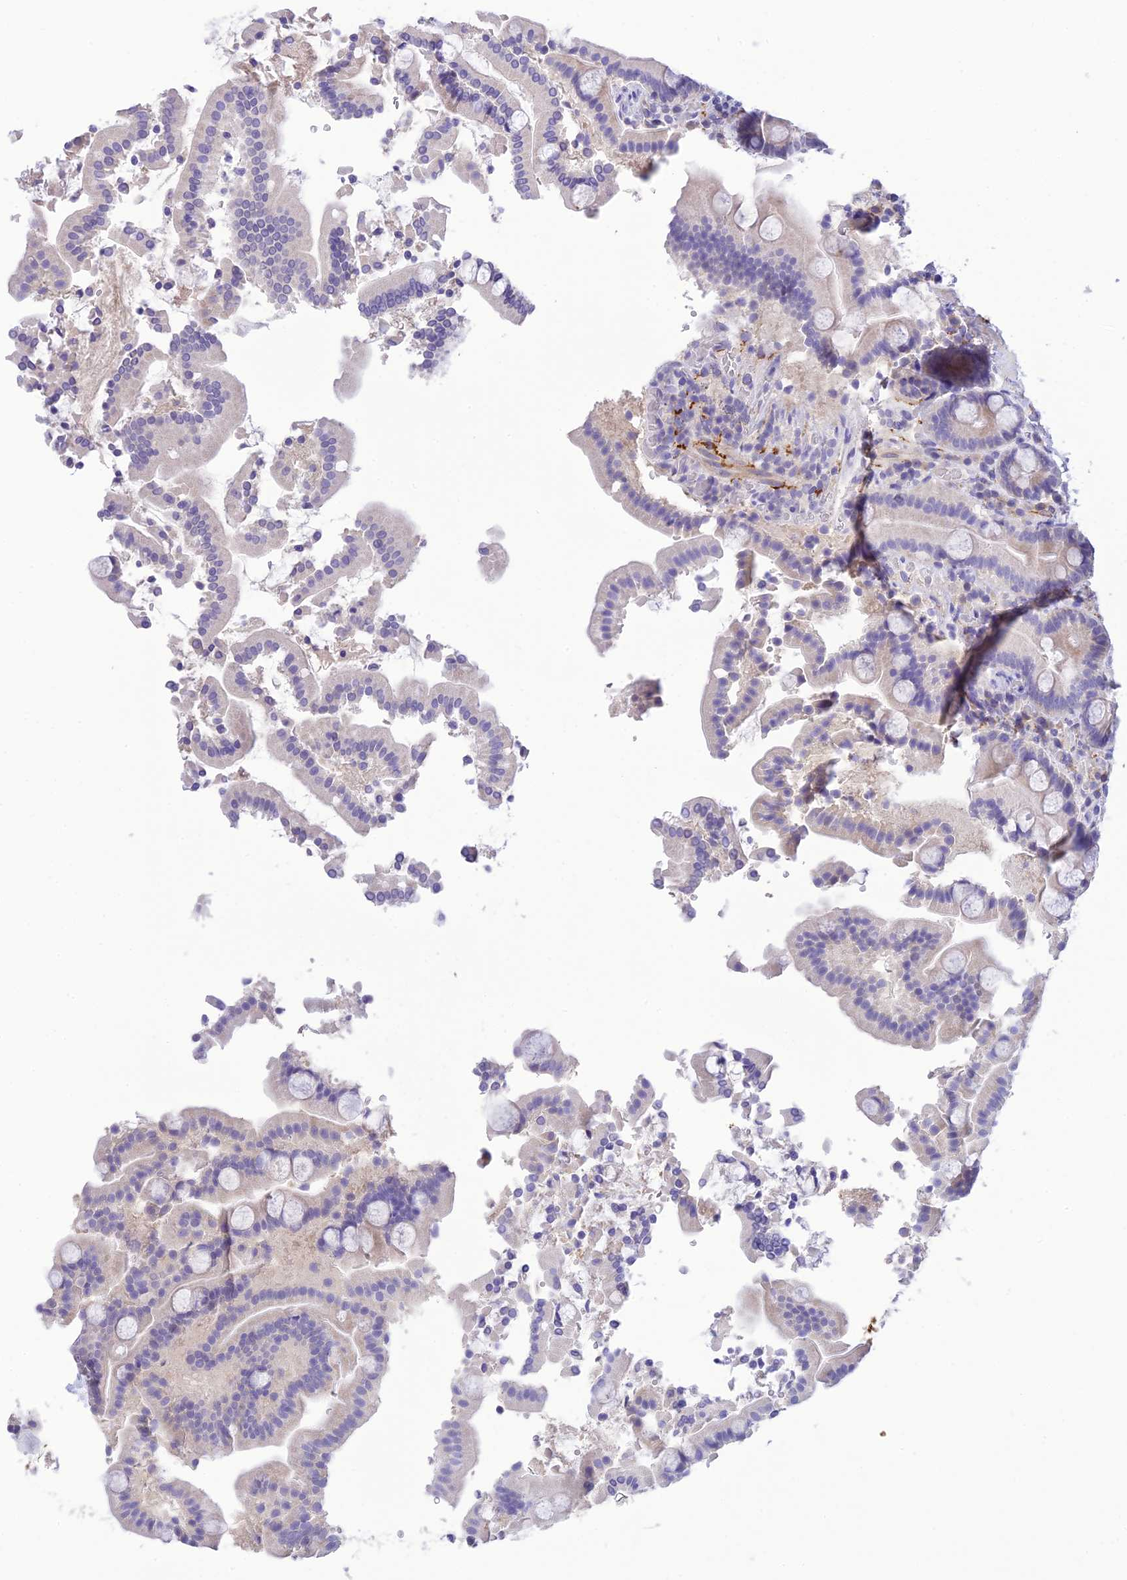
{"staining": {"intensity": "weak", "quantity": "<25%", "location": "cytoplasmic/membranous"}, "tissue": "duodenum", "cell_type": "Glandular cells", "image_type": "normal", "snomed": [{"axis": "morphology", "description": "Normal tissue, NOS"}, {"axis": "topography", "description": "Duodenum"}], "caption": "The IHC image has no significant positivity in glandular cells of duodenum.", "gene": "XPO7", "patient": {"sex": "male", "age": 55}}